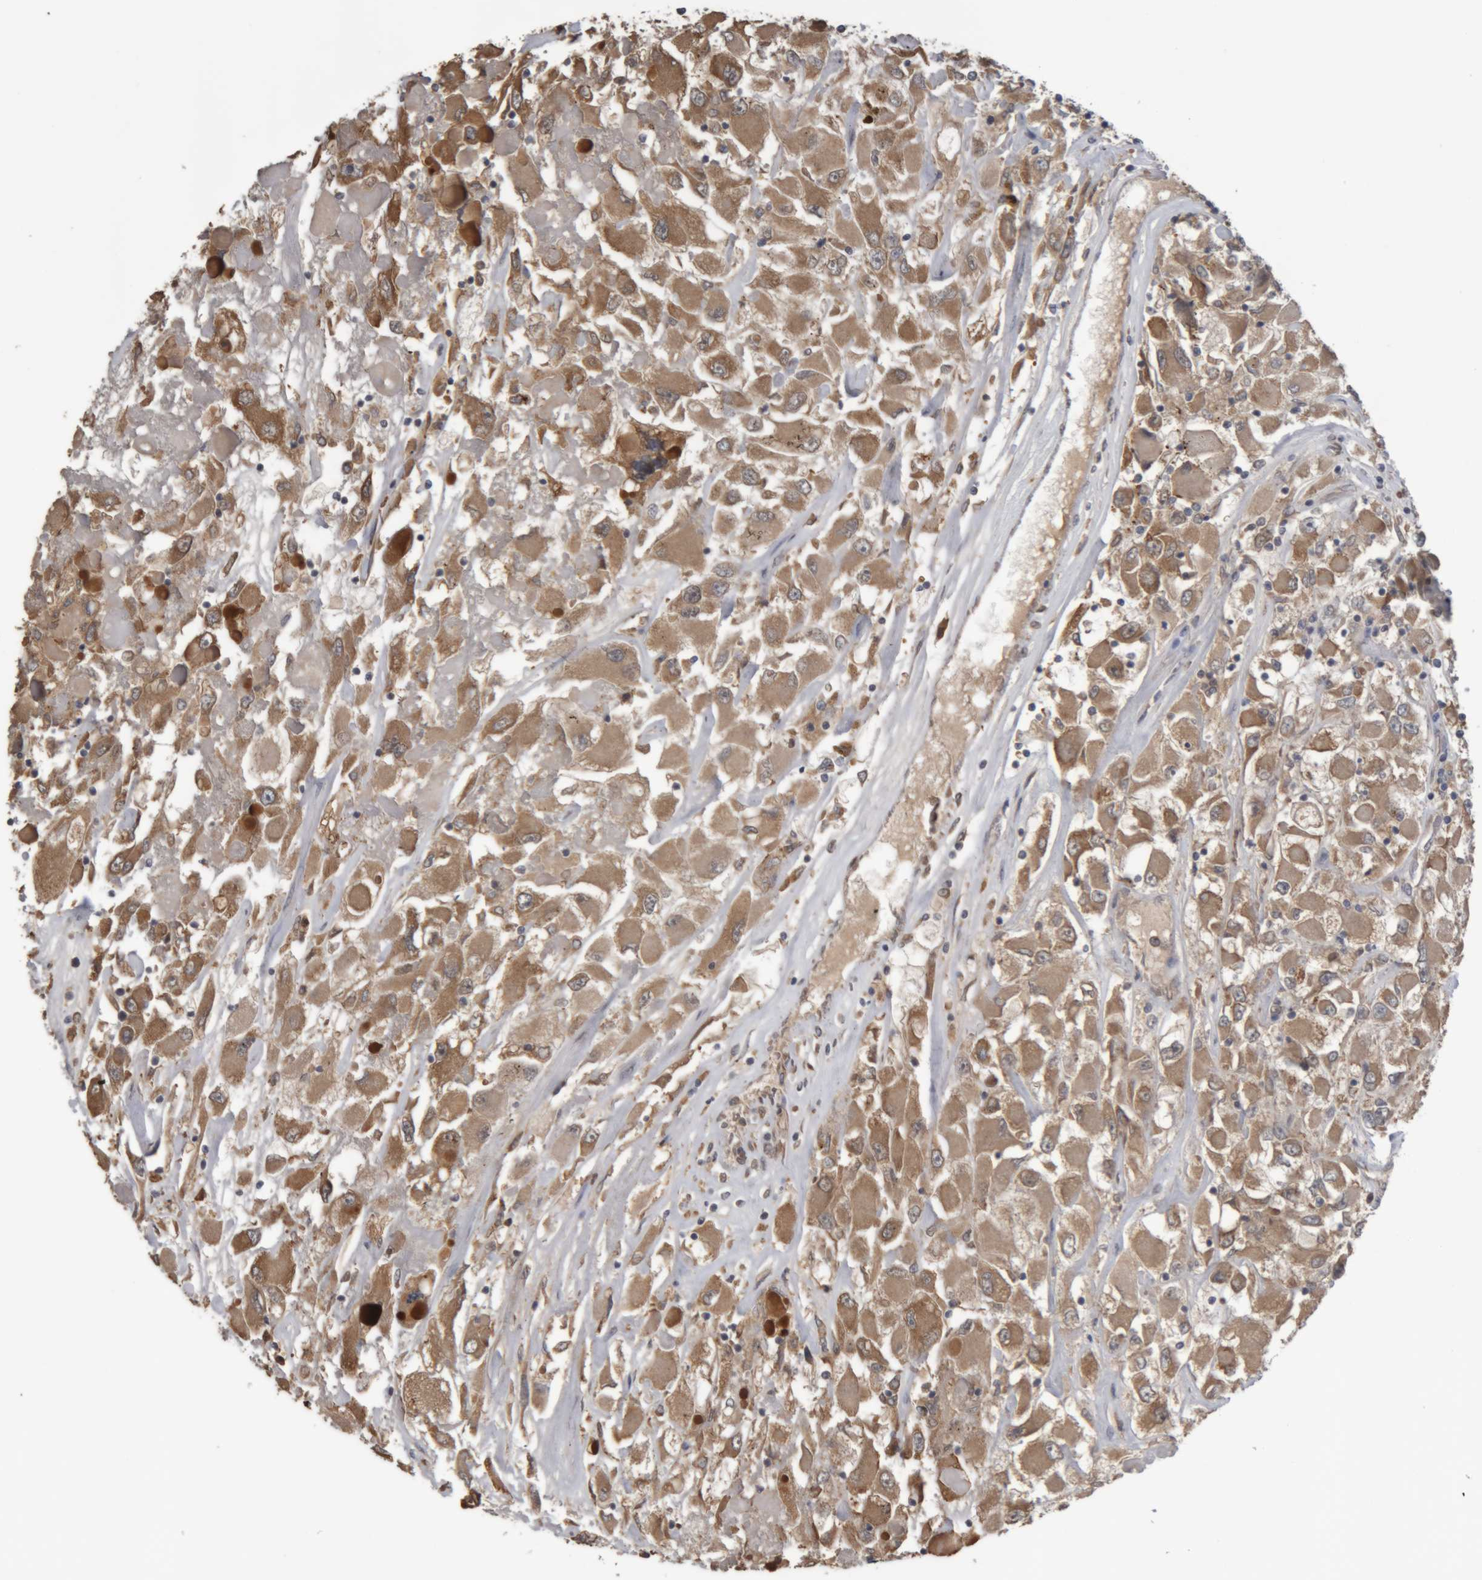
{"staining": {"intensity": "moderate", "quantity": ">75%", "location": "cytoplasmic/membranous"}, "tissue": "renal cancer", "cell_type": "Tumor cells", "image_type": "cancer", "snomed": [{"axis": "morphology", "description": "Adenocarcinoma, NOS"}, {"axis": "topography", "description": "Kidney"}], "caption": "Immunohistochemistry of renal cancer (adenocarcinoma) demonstrates medium levels of moderate cytoplasmic/membranous staining in approximately >75% of tumor cells.", "gene": "TMED7", "patient": {"sex": "female", "age": 52}}